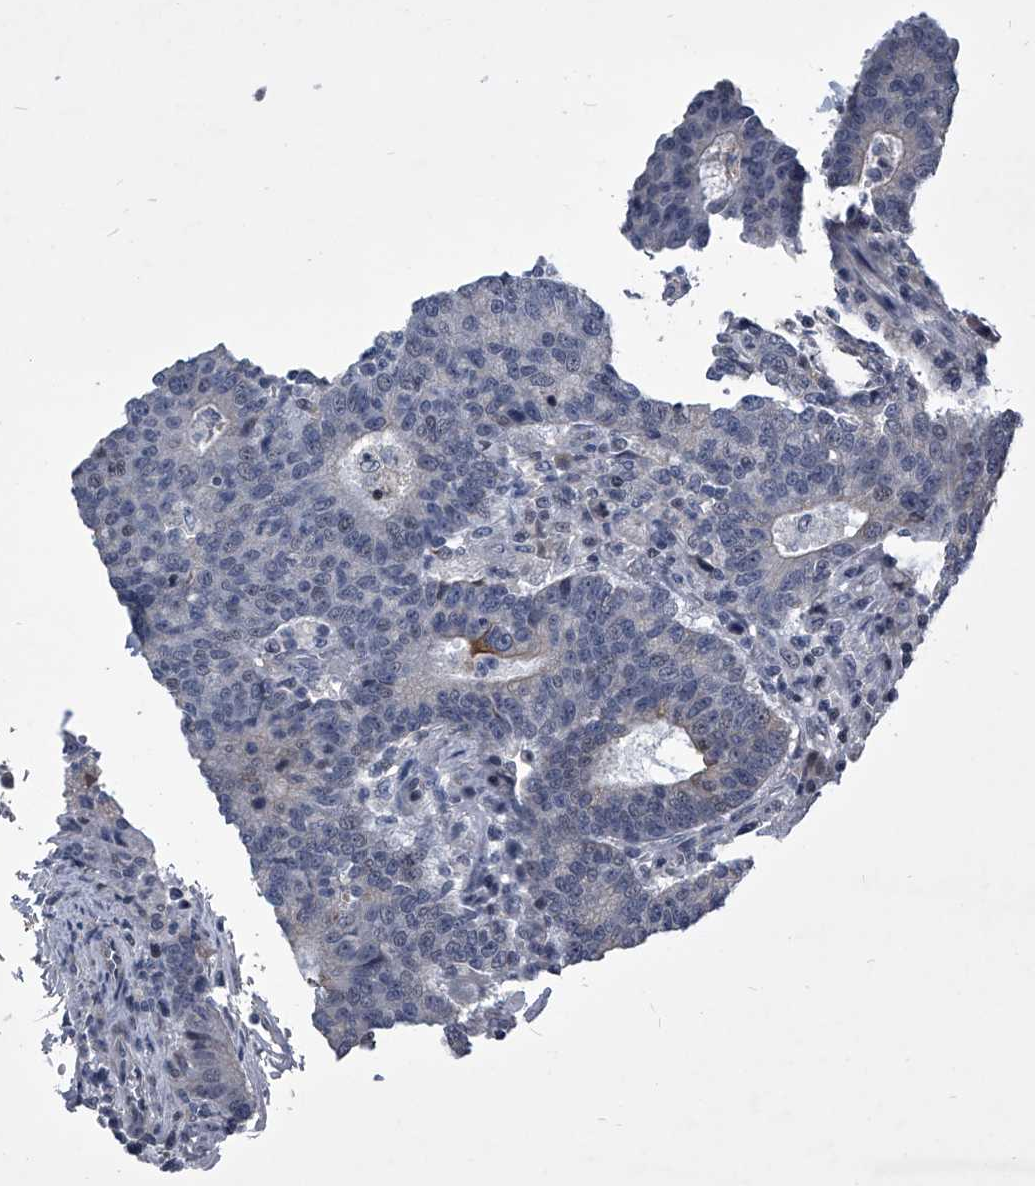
{"staining": {"intensity": "negative", "quantity": "none", "location": "none"}, "tissue": "colorectal cancer", "cell_type": "Tumor cells", "image_type": "cancer", "snomed": [{"axis": "morphology", "description": "Adenocarcinoma, NOS"}, {"axis": "topography", "description": "Colon"}], "caption": "A high-resolution histopathology image shows immunohistochemistry staining of colorectal adenocarcinoma, which demonstrates no significant staining in tumor cells. The staining was performed using DAB (3,3'-diaminobenzidine) to visualize the protein expression in brown, while the nuclei were stained in blue with hematoxylin (Magnification: 20x).", "gene": "ZNF76", "patient": {"sex": "female", "age": 75}}